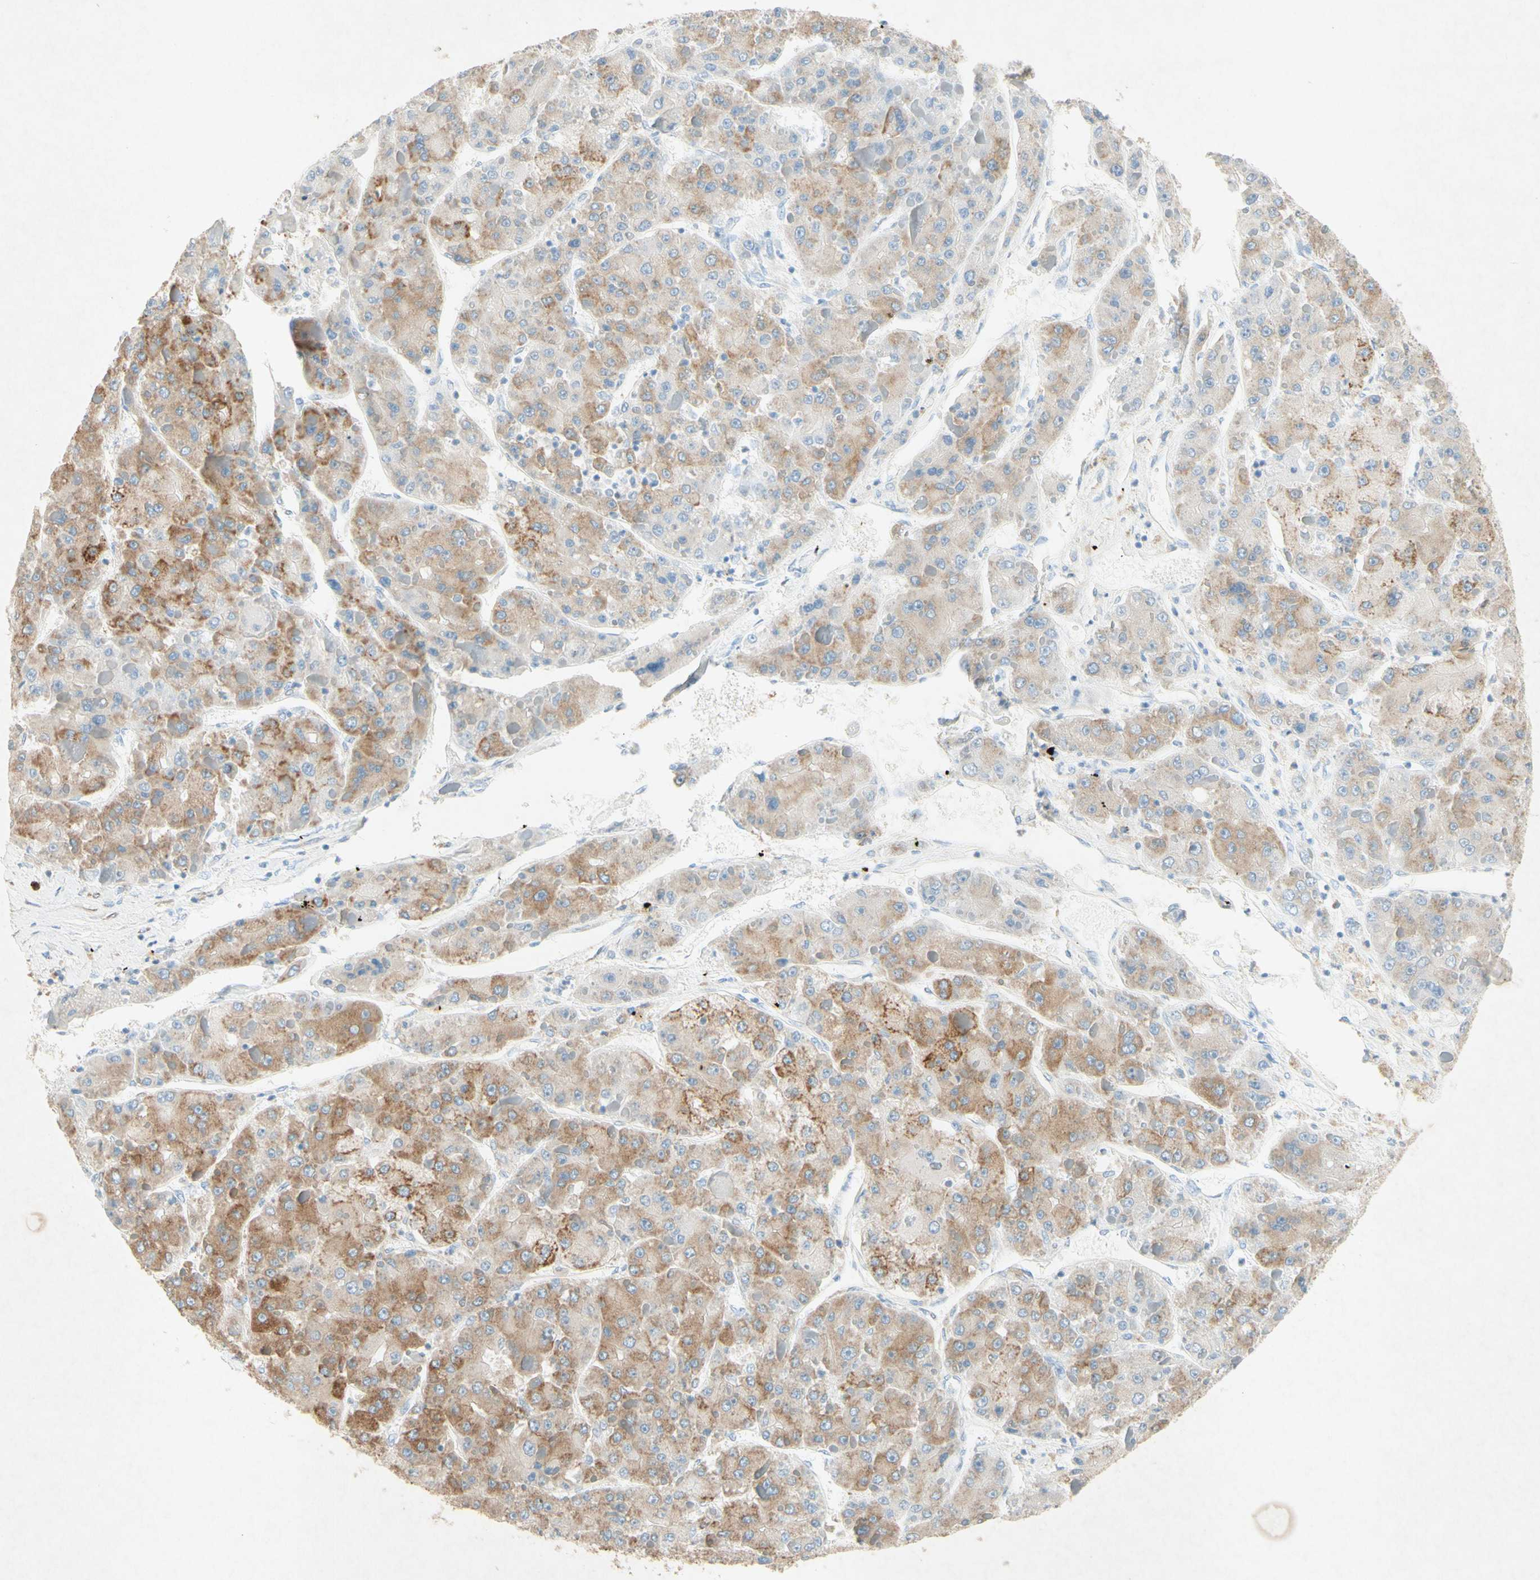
{"staining": {"intensity": "moderate", "quantity": "25%-75%", "location": "cytoplasmic/membranous"}, "tissue": "liver cancer", "cell_type": "Tumor cells", "image_type": "cancer", "snomed": [{"axis": "morphology", "description": "Carcinoma, Hepatocellular, NOS"}, {"axis": "topography", "description": "Liver"}], "caption": "A brown stain shows moderate cytoplasmic/membranous staining of a protein in human liver cancer tumor cells.", "gene": "PABPC1", "patient": {"sex": "female", "age": 73}}